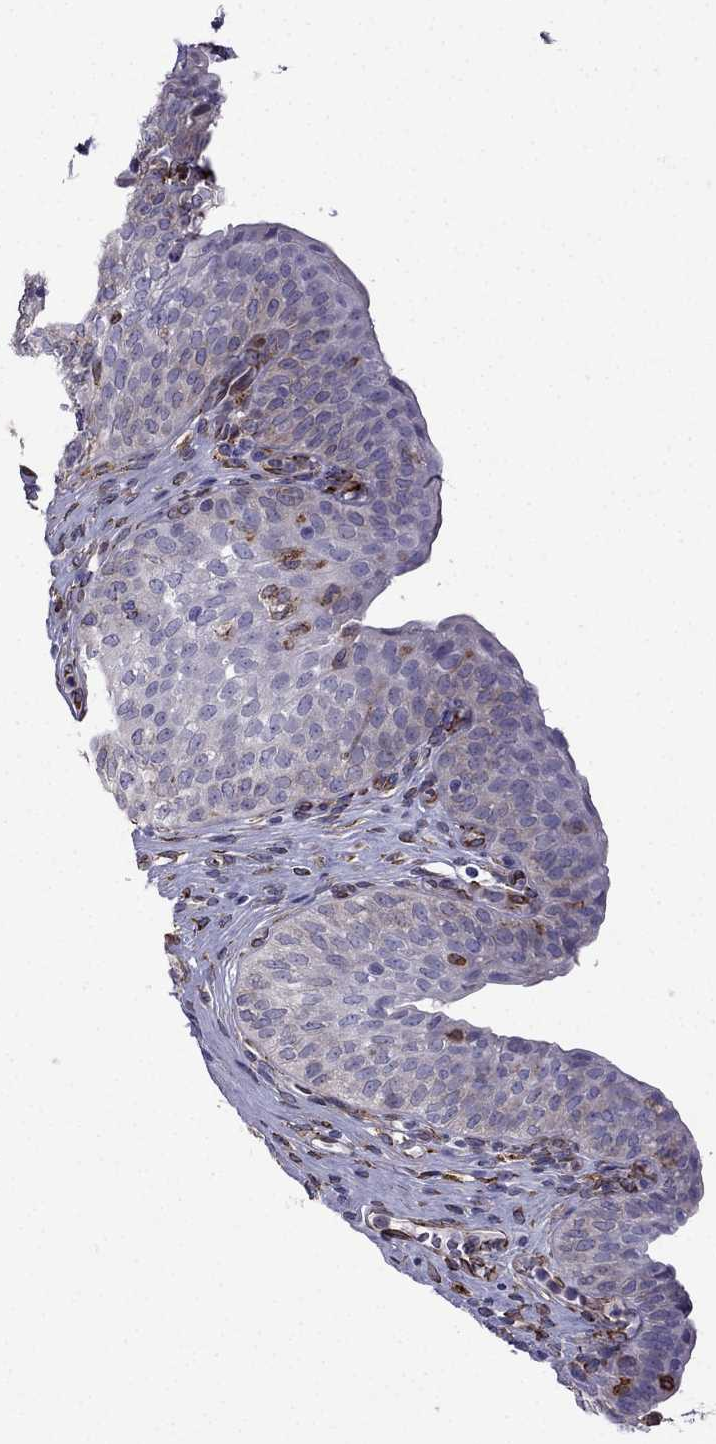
{"staining": {"intensity": "negative", "quantity": "none", "location": "none"}, "tissue": "urinary bladder", "cell_type": "Urothelial cells", "image_type": "normal", "snomed": [{"axis": "morphology", "description": "Normal tissue, NOS"}, {"axis": "topography", "description": "Urinary bladder"}], "caption": "This is an IHC photomicrograph of benign urinary bladder. There is no expression in urothelial cells.", "gene": "IKBIP", "patient": {"sex": "male", "age": 66}}